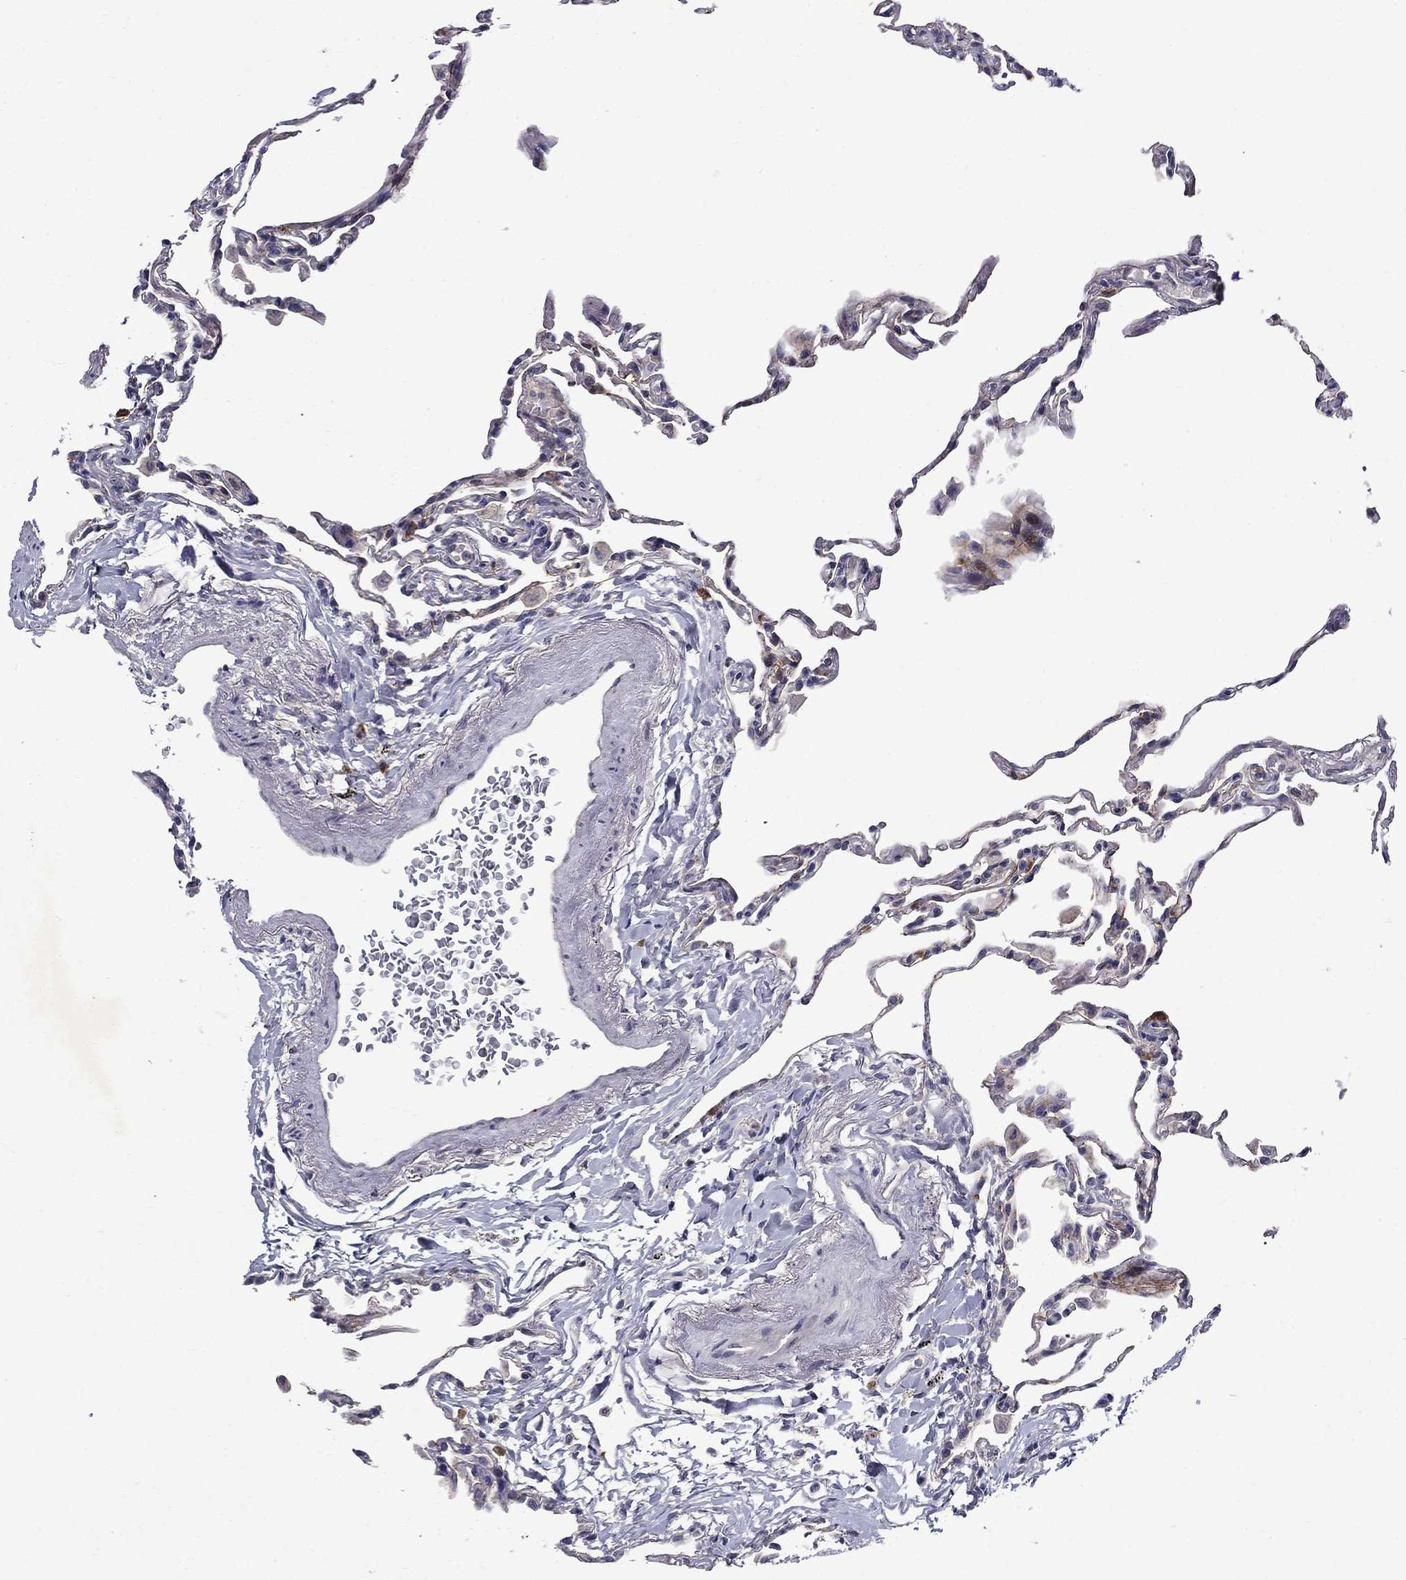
{"staining": {"intensity": "negative", "quantity": "none", "location": "none"}, "tissue": "lung", "cell_type": "Alveolar cells", "image_type": "normal", "snomed": [{"axis": "morphology", "description": "Normal tissue, NOS"}, {"axis": "topography", "description": "Lung"}], "caption": "This is a micrograph of IHC staining of normal lung, which shows no positivity in alveolar cells.", "gene": "STAB2", "patient": {"sex": "female", "age": 57}}